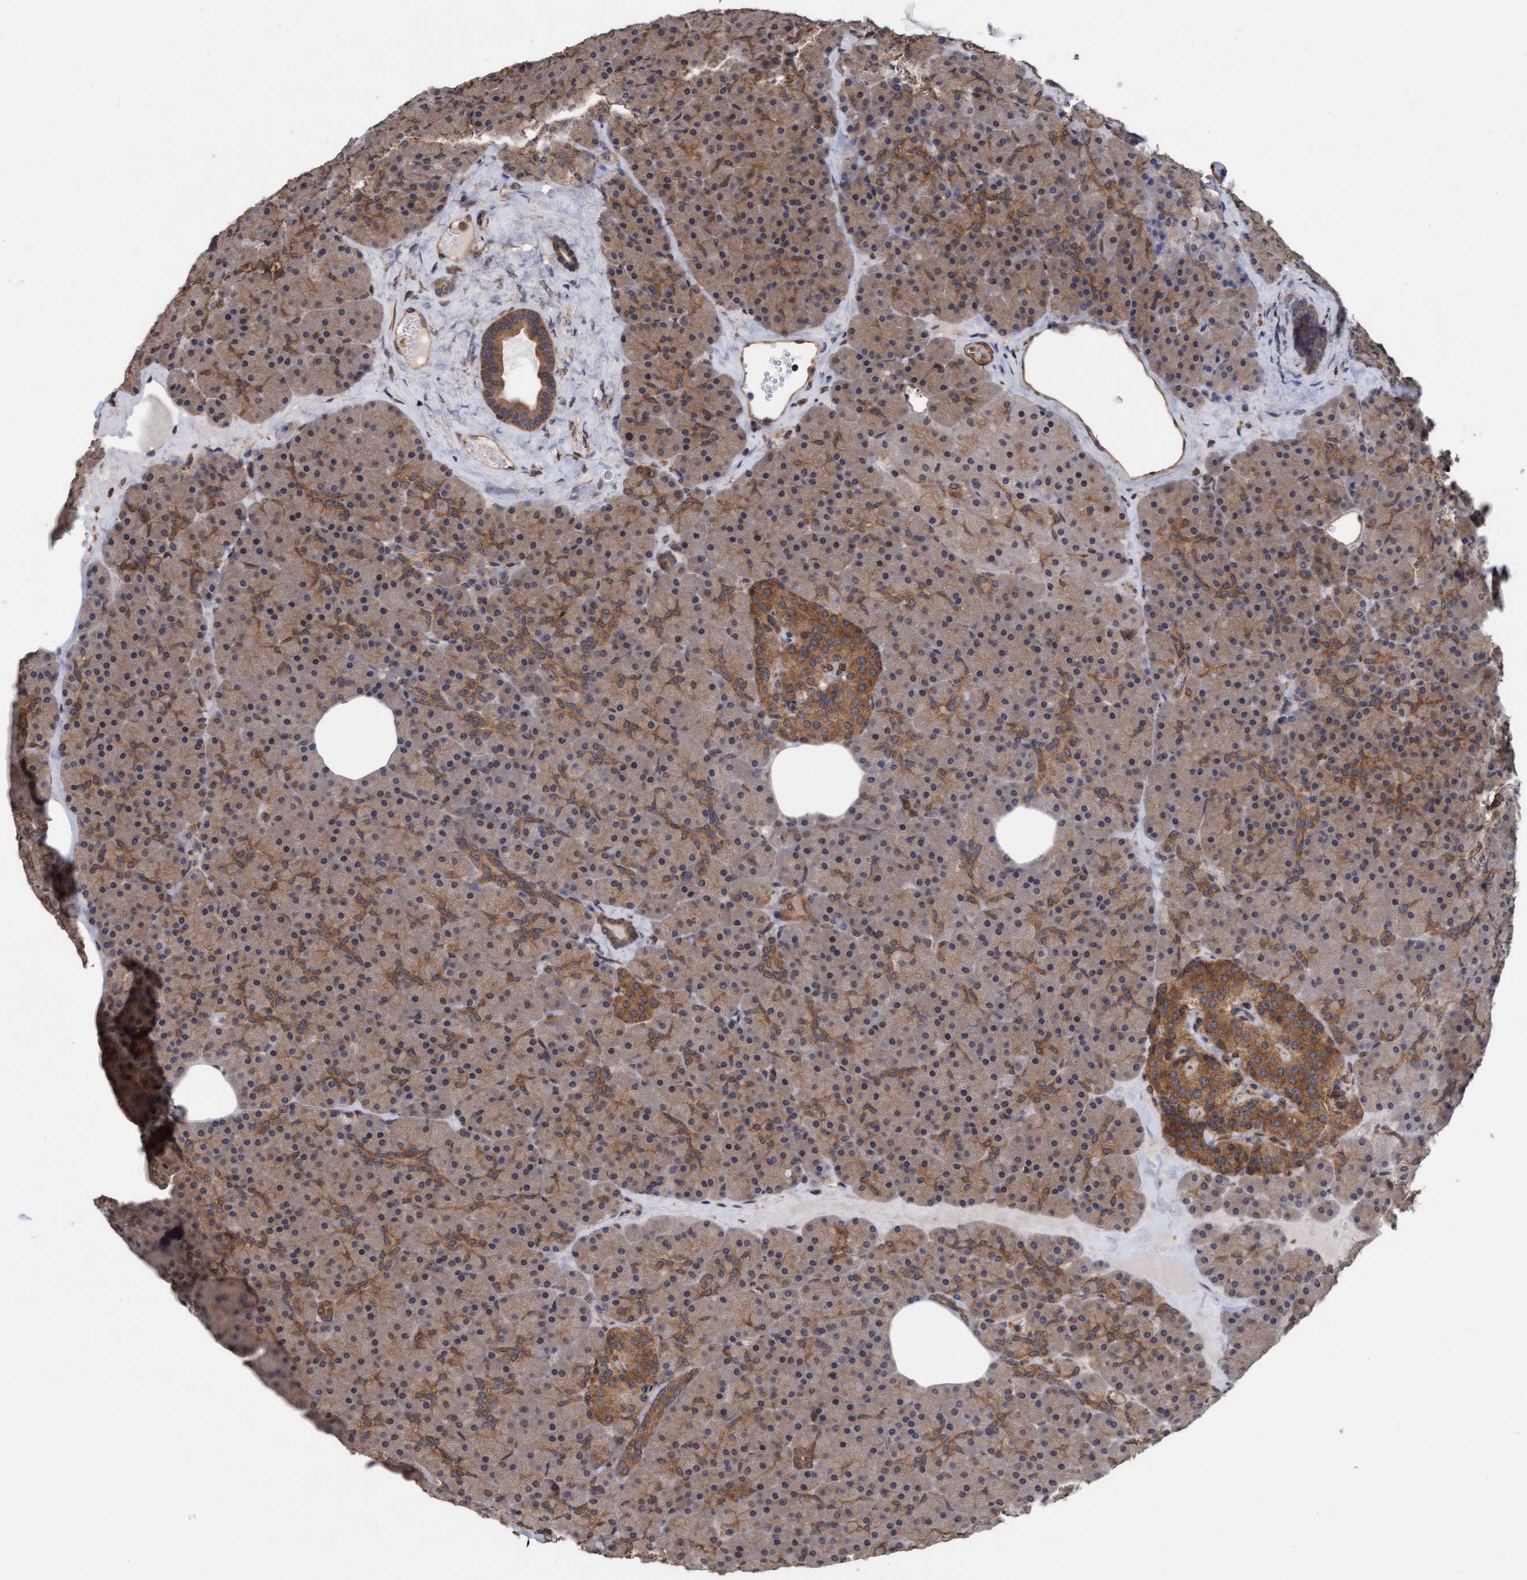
{"staining": {"intensity": "moderate", "quantity": ">75%", "location": "cytoplasmic/membranous"}, "tissue": "pancreas", "cell_type": "Exocrine glandular cells", "image_type": "normal", "snomed": [{"axis": "morphology", "description": "Normal tissue, NOS"}, {"axis": "morphology", "description": "Carcinoid, malignant, NOS"}, {"axis": "topography", "description": "Pancreas"}], "caption": "A brown stain labels moderate cytoplasmic/membranous expression of a protein in exocrine glandular cells of normal pancreas. (brown staining indicates protein expression, while blue staining denotes nuclei).", "gene": "FXR2", "patient": {"sex": "female", "age": 35}}